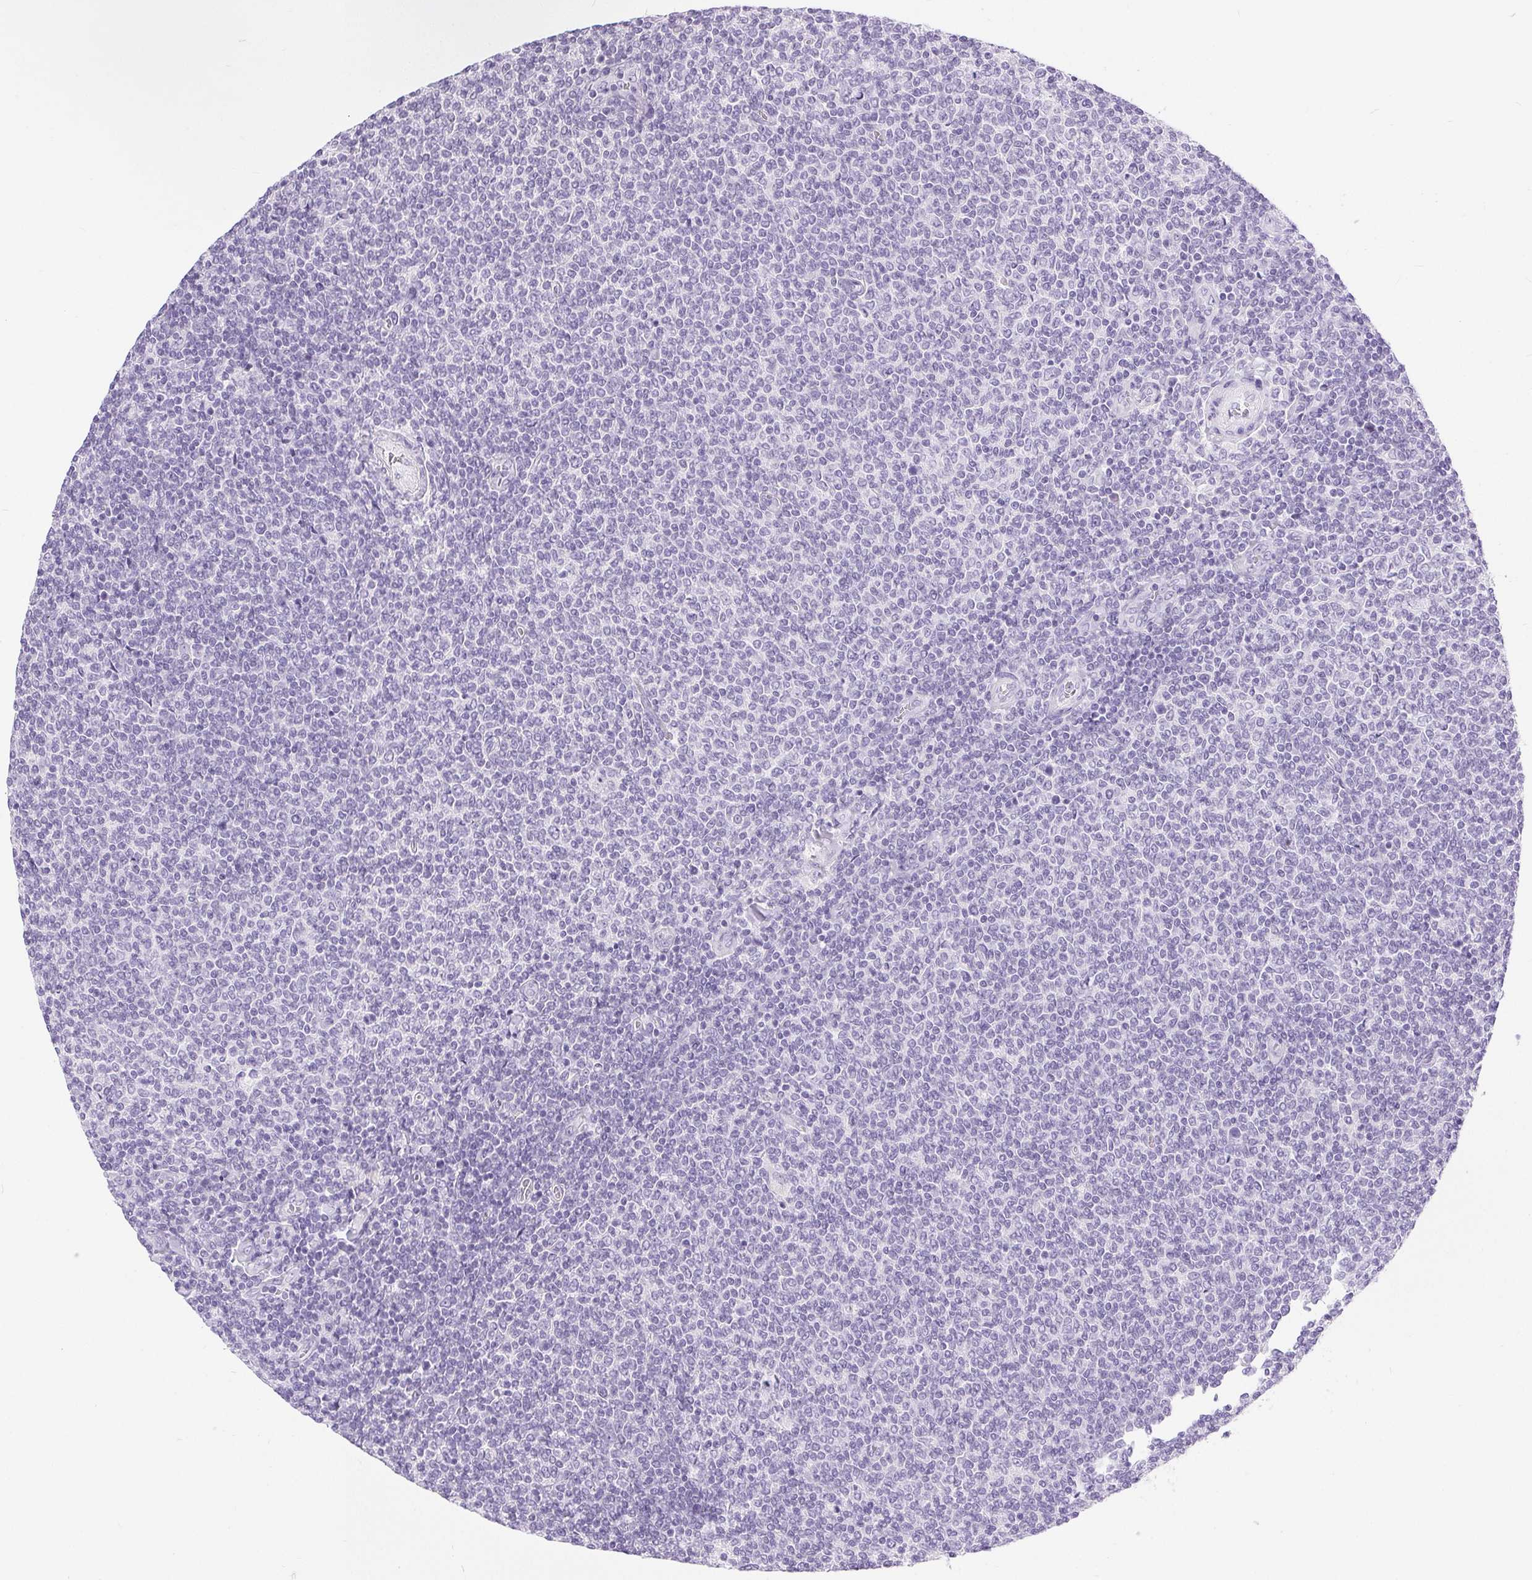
{"staining": {"intensity": "negative", "quantity": "none", "location": "none"}, "tissue": "lymphoma", "cell_type": "Tumor cells", "image_type": "cancer", "snomed": [{"axis": "morphology", "description": "Malignant lymphoma, non-Hodgkin's type, Low grade"}, {"axis": "topography", "description": "Lymph node"}], "caption": "Tumor cells are negative for brown protein staining in low-grade malignant lymphoma, non-Hodgkin's type. Brightfield microscopy of immunohistochemistry (IHC) stained with DAB (3,3'-diaminobenzidine) (brown) and hematoxylin (blue), captured at high magnification.", "gene": "XDH", "patient": {"sex": "male", "age": 52}}